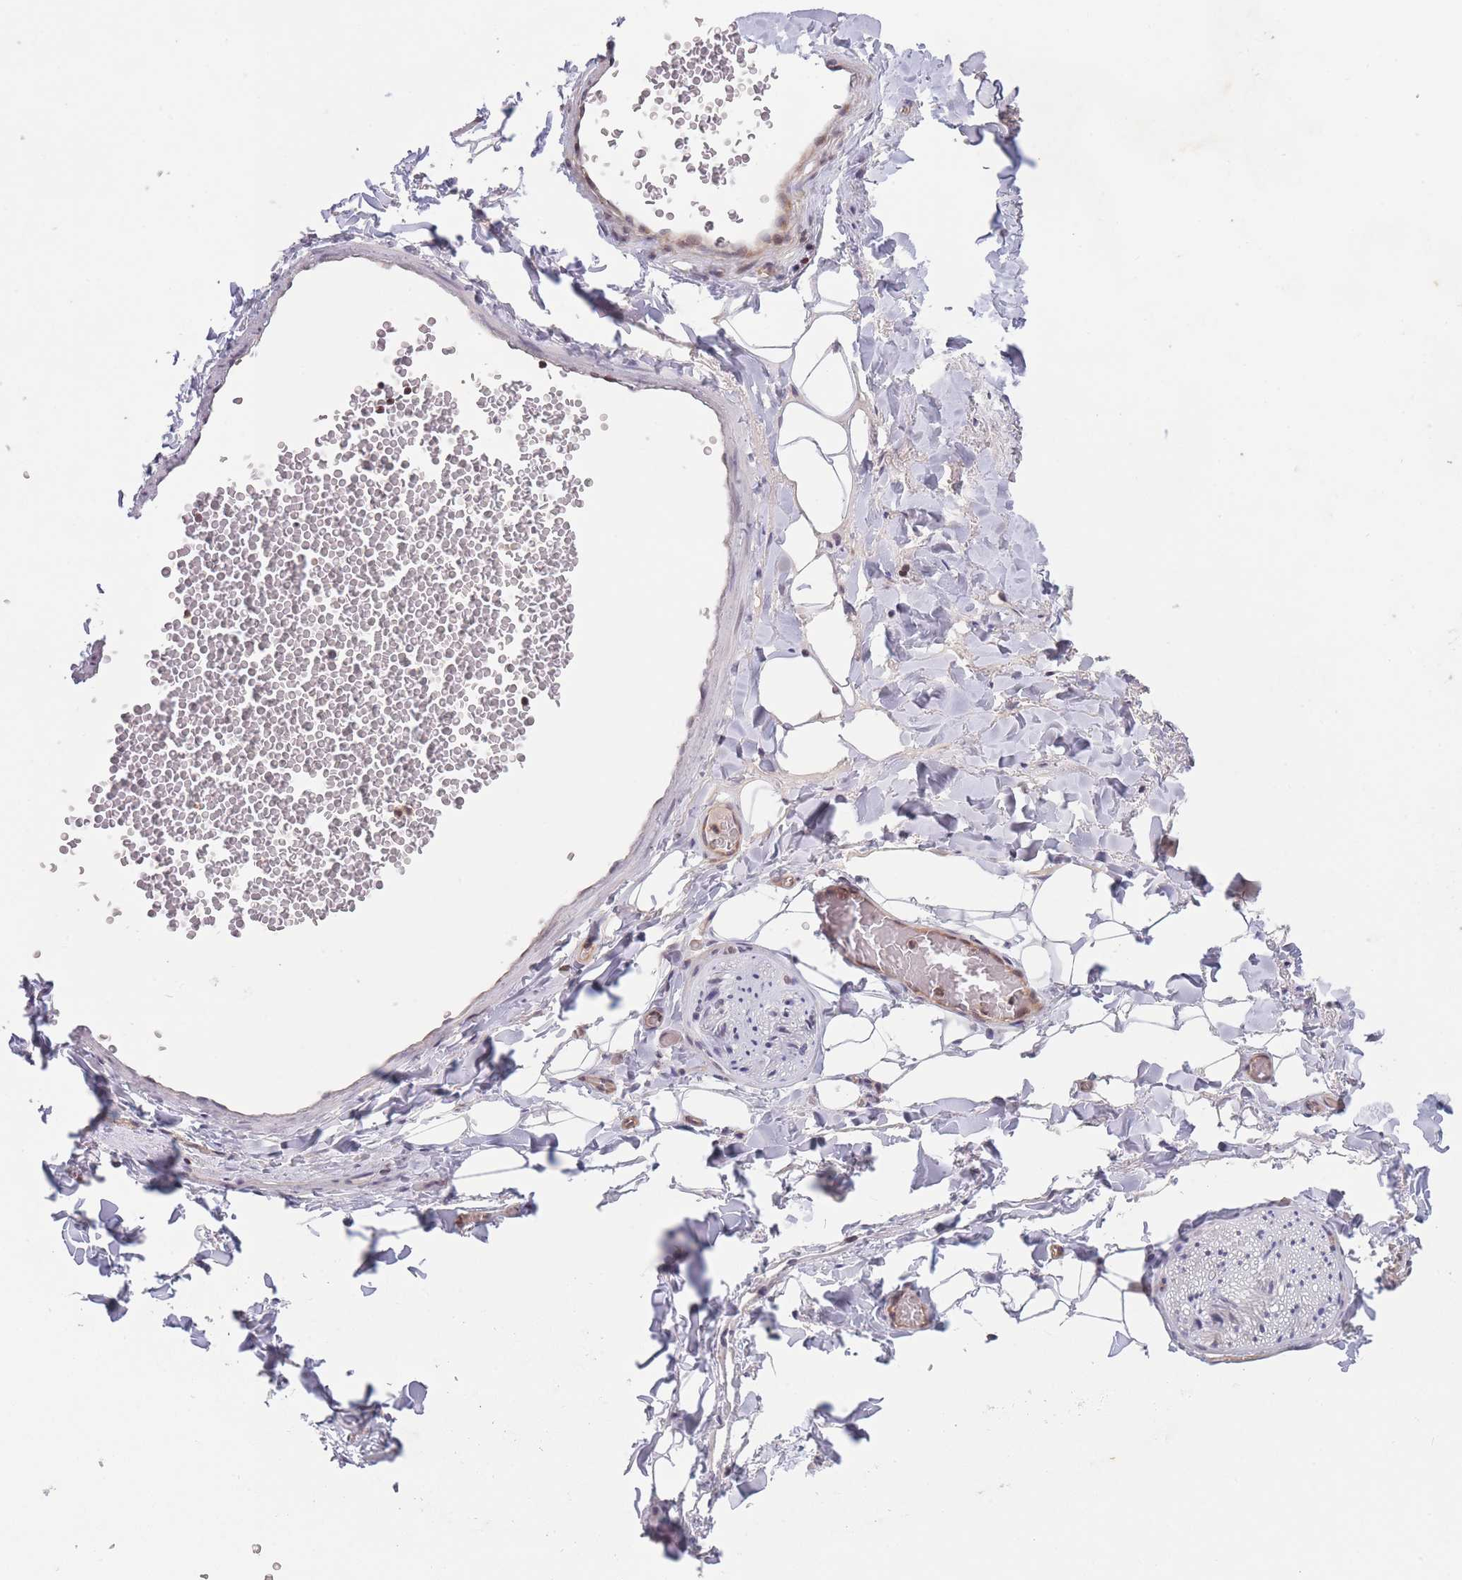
{"staining": {"intensity": "negative", "quantity": "none", "location": "none"}, "tissue": "adipose tissue", "cell_type": "Adipocytes", "image_type": "normal", "snomed": [{"axis": "morphology", "description": "Normal tissue, NOS"}, {"axis": "morphology", "description": "Carcinoma, NOS"}, {"axis": "topography", "description": "Pancreas"}, {"axis": "topography", "description": "Peripheral nerve tissue"}], "caption": "Immunohistochemistry (IHC) histopathology image of normal adipose tissue: human adipose tissue stained with DAB (3,3'-diaminobenzidine) shows no significant protein positivity in adipocytes. (IHC, brightfield microscopy, high magnification).", "gene": "SLC35F5", "patient": {"sex": "female", "age": 29}}